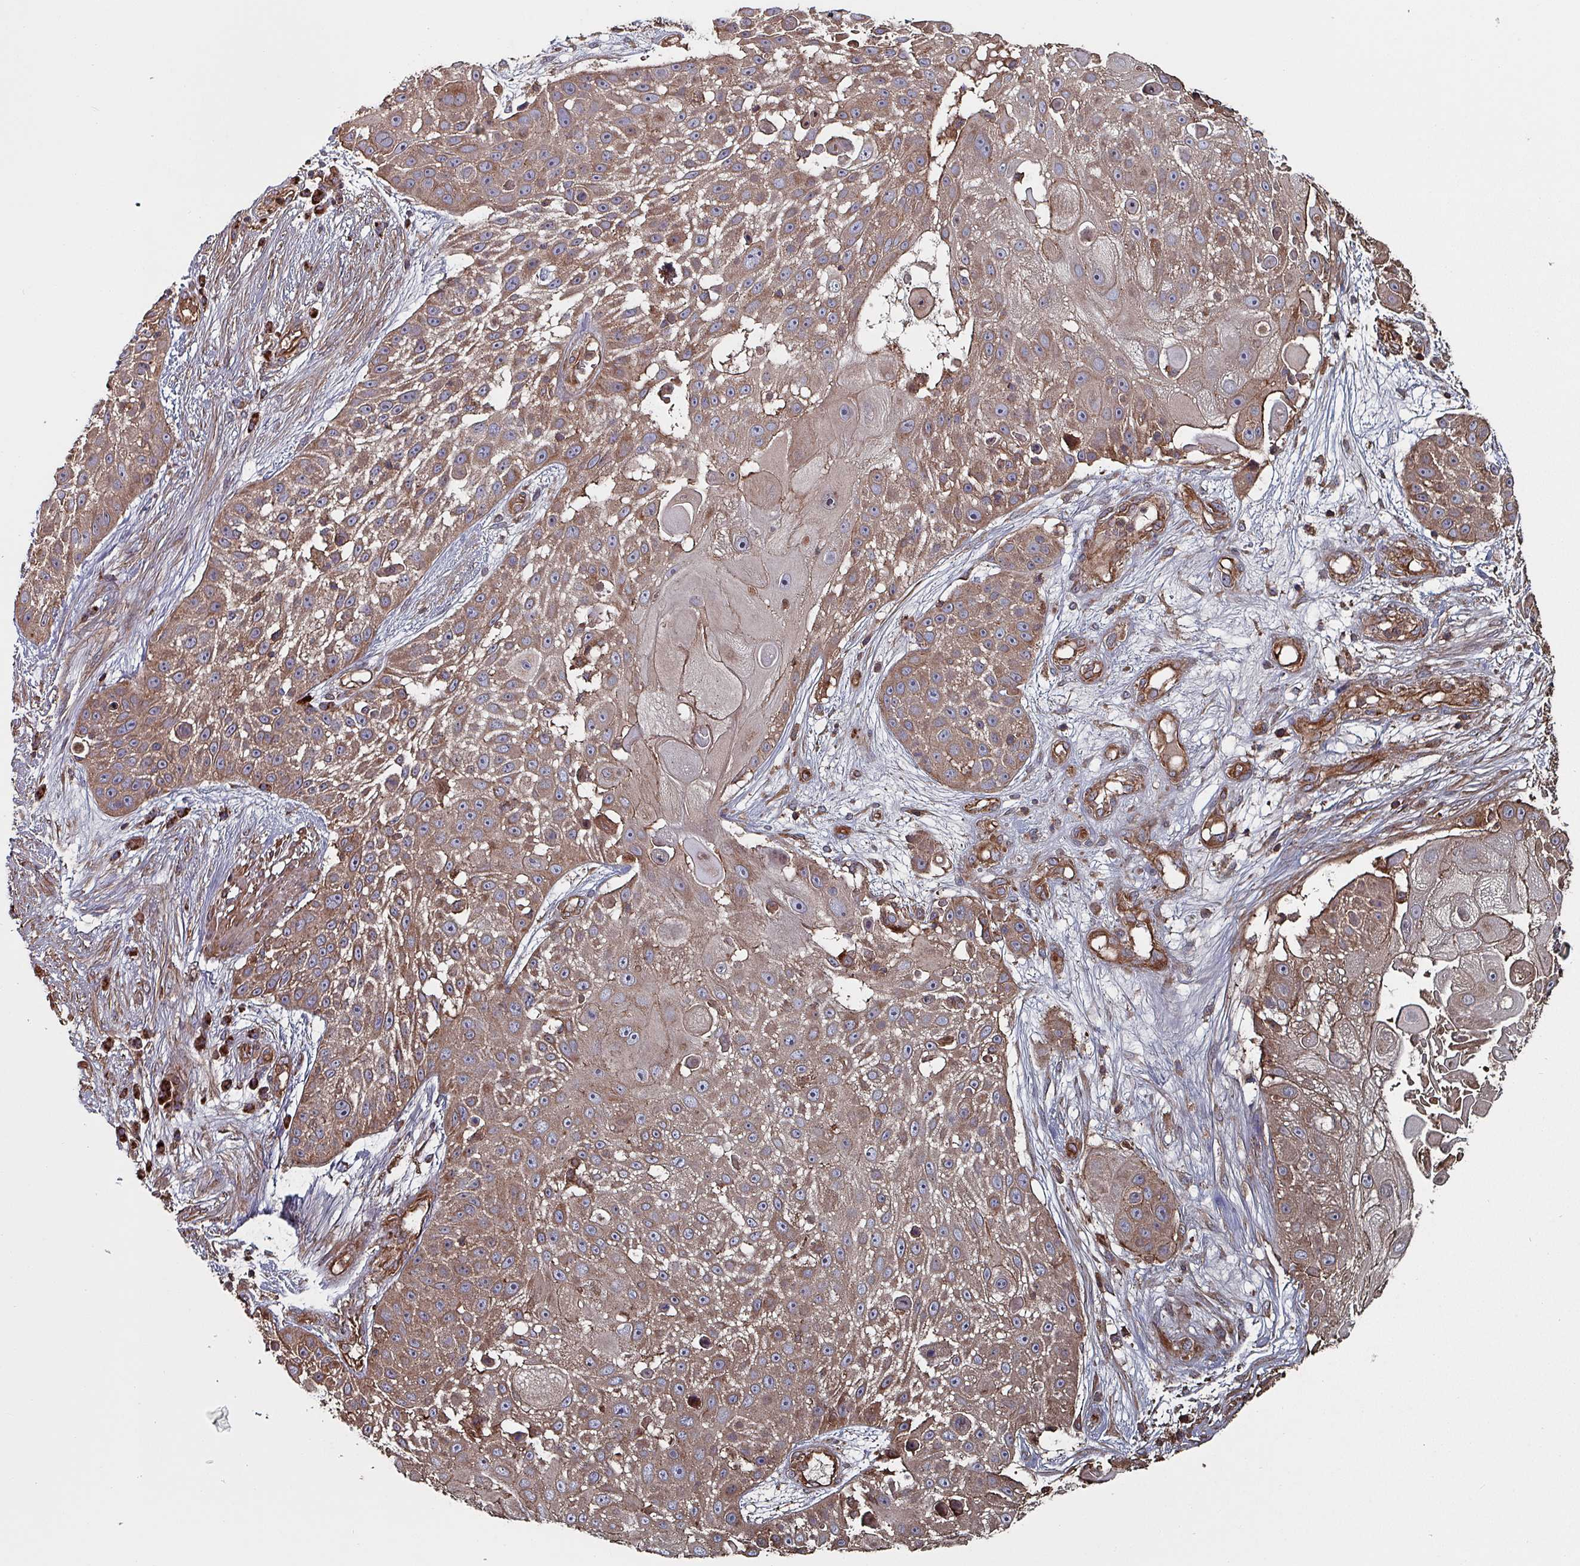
{"staining": {"intensity": "moderate", "quantity": ">75%", "location": "cytoplasmic/membranous"}, "tissue": "skin cancer", "cell_type": "Tumor cells", "image_type": "cancer", "snomed": [{"axis": "morphology", "description": "Squamous cell carcinoma, NOS"}, {"axis": "topography", "description": "Skin"}], "caption": "This is an image of immunohistochemistry (IHC) staining of squamous cell carcinoma (skin), which shows moderate expression in the cytoplasmic/membranous of tumor cells.", "gene": "ANO10", "patient": {"sex": "female", "age": 86}}